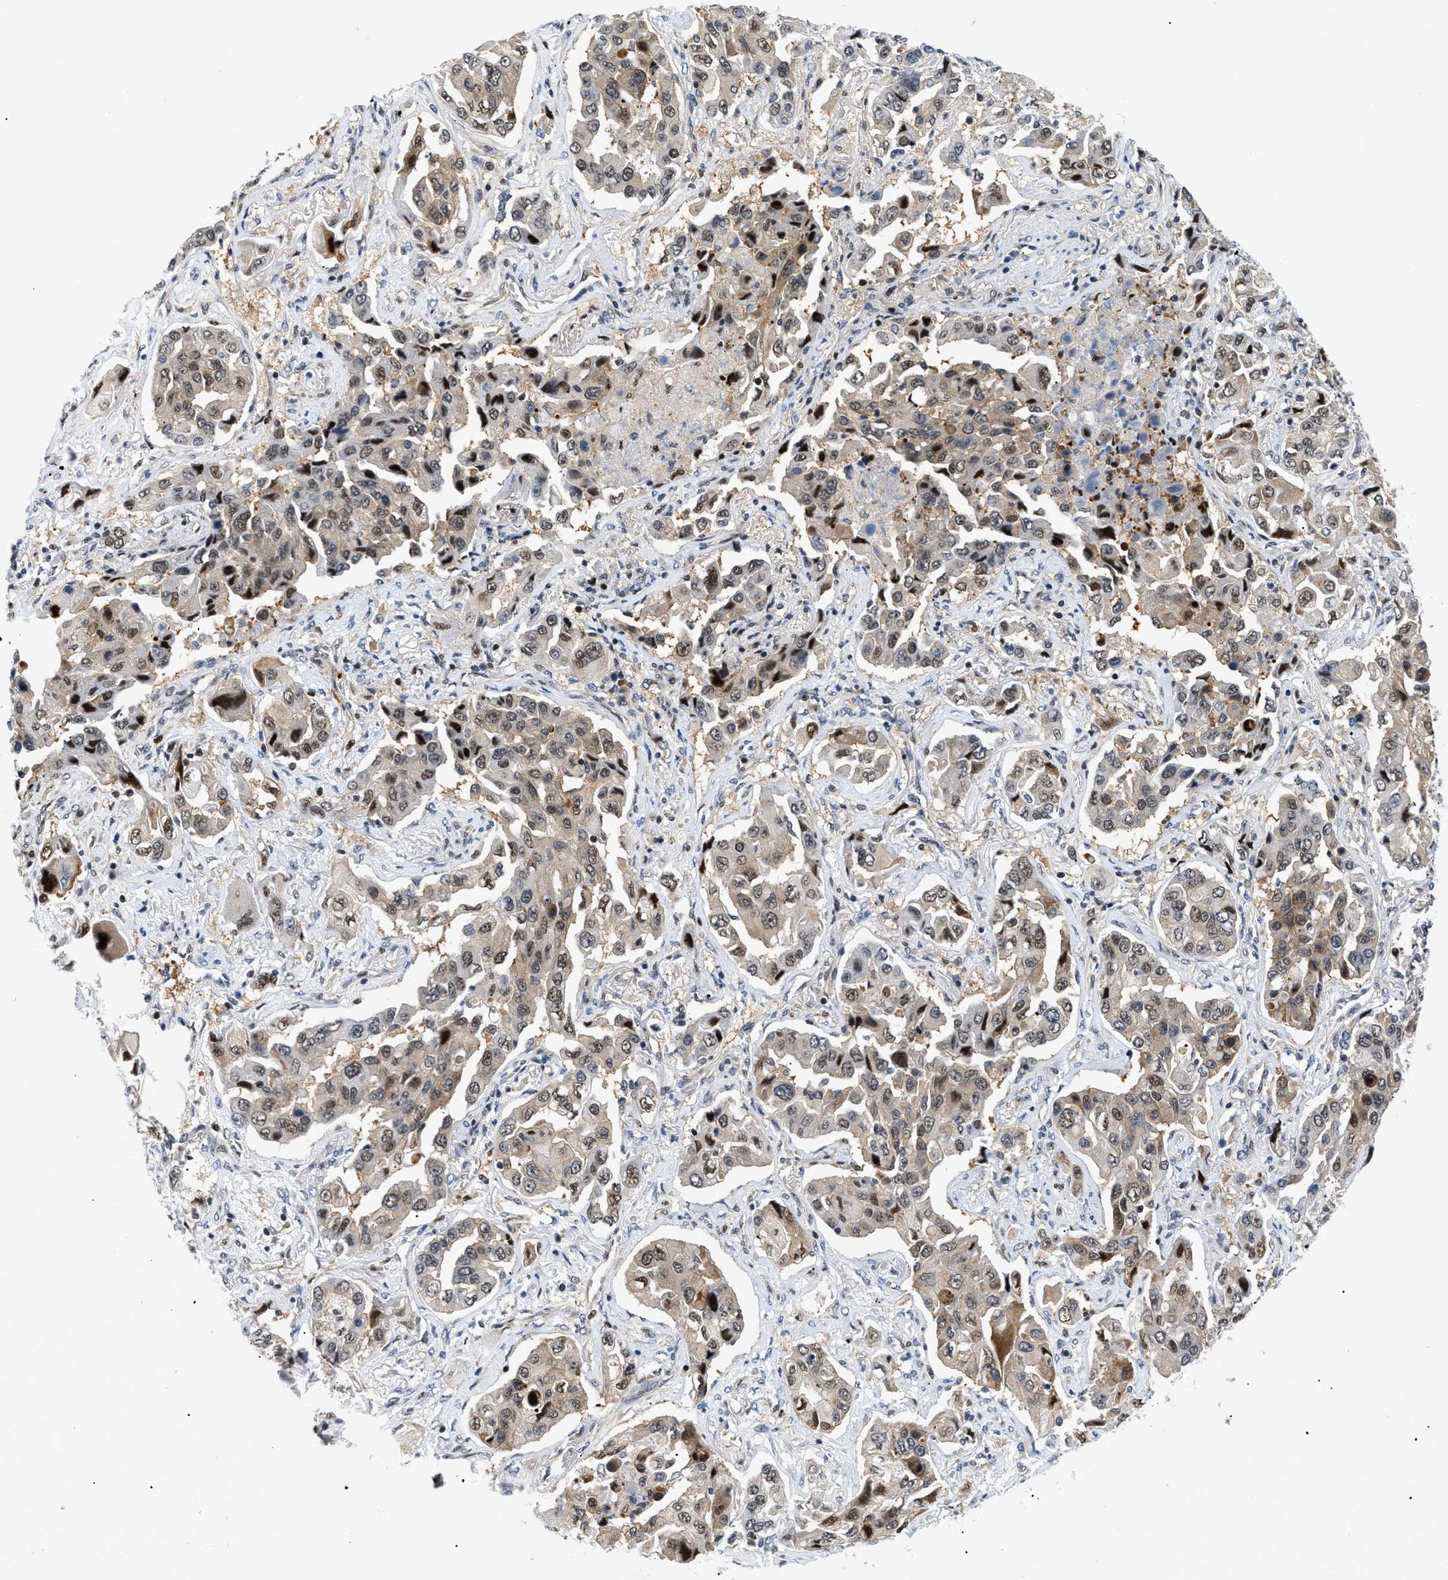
{"staining": {"intensity": "weak", "quantity": ">75%", "location": "cytoplasmic/membranous,nuclear"}, "tissue": "lung cancer", "cell_type": "Tumor cells", "image_type": "cancer", "snomed": [{"axis": "morphology", "description": "Adenocarcinoma, NOS"}, {"axis": "topography", "description": "Lung"}], "caption": "Lung cancer stained with DAB IHC shows low levels of weak cytoplasmic/membranous and nuclear staining in about >75% of tumor cells.", "gene": "SLC29A2", "patient": {"sex": "female", "age": 65}}